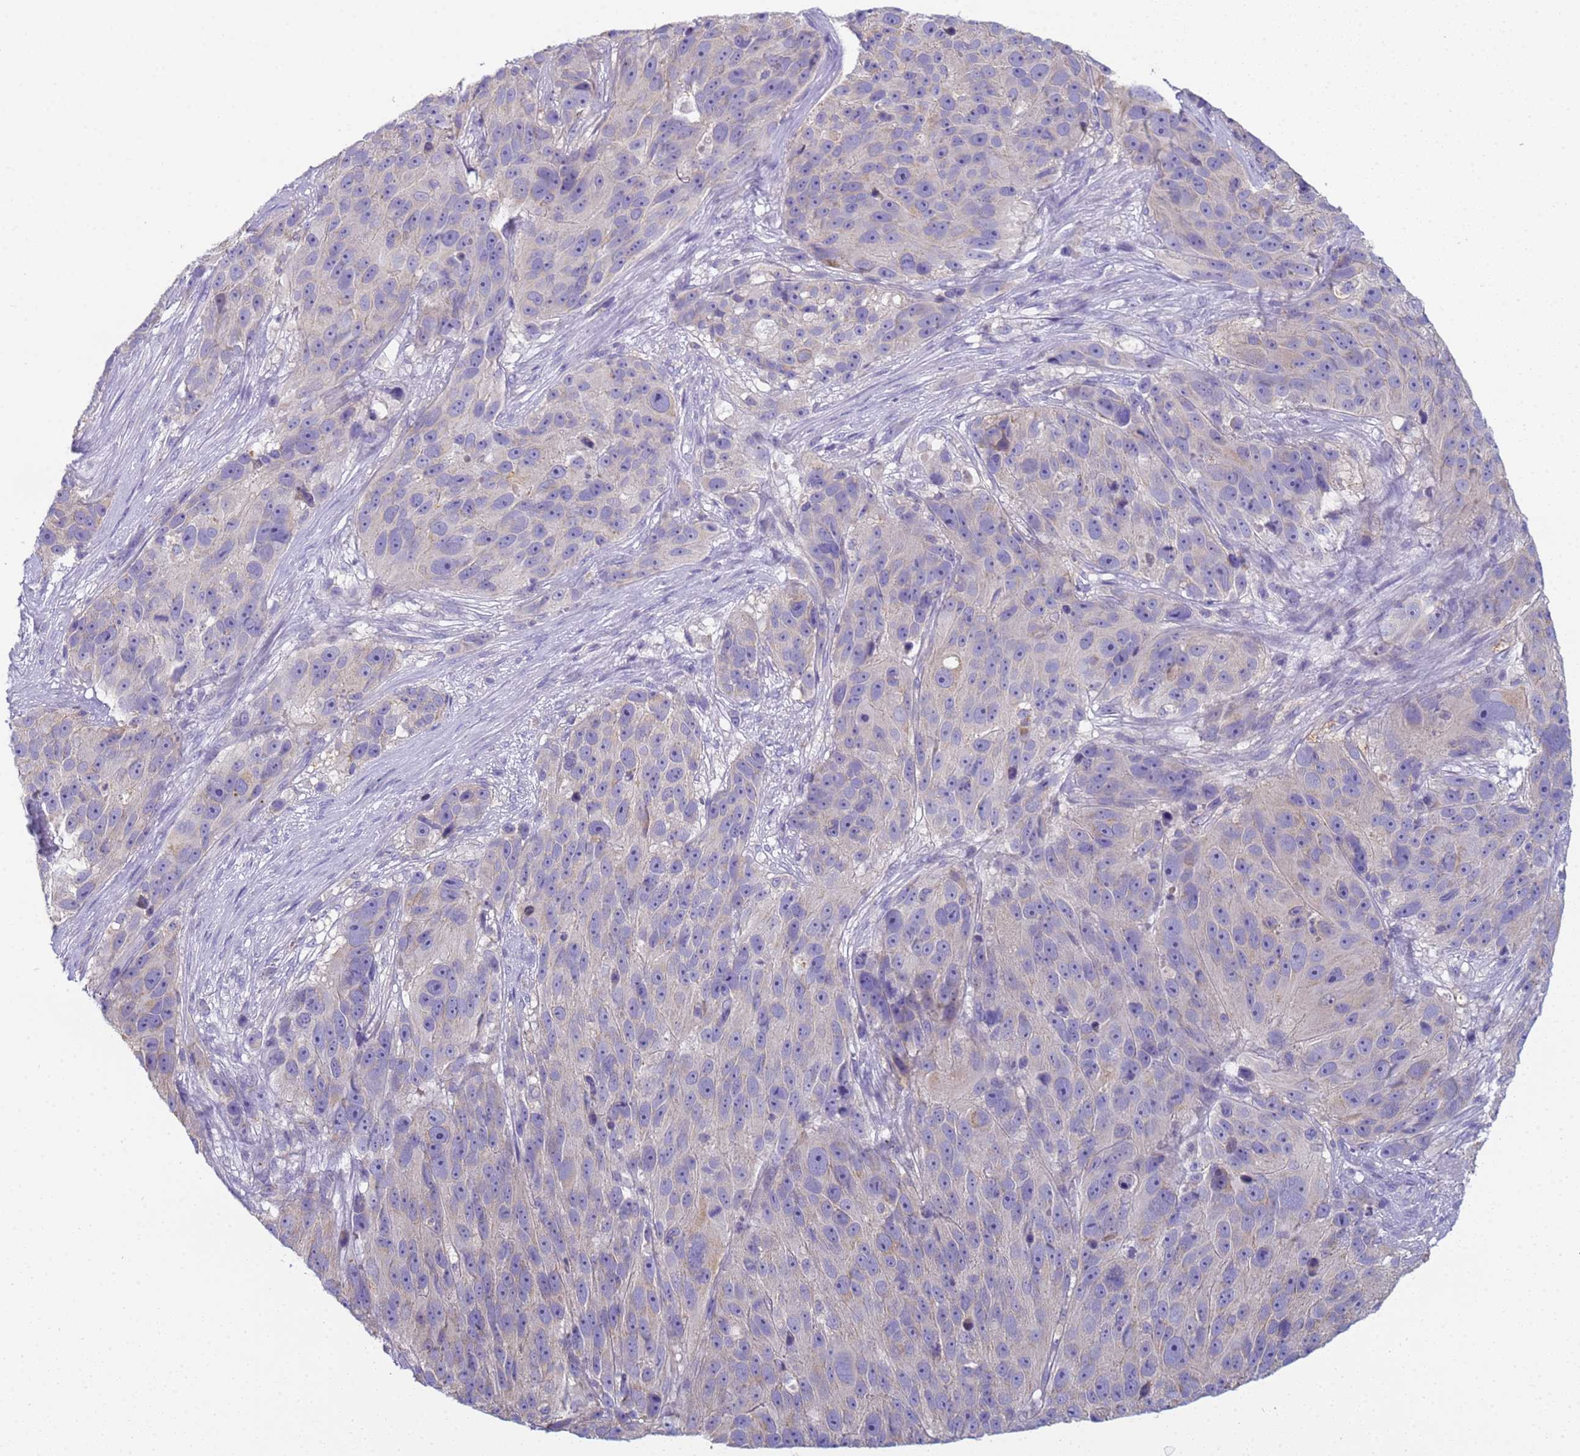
{"staining": {"intensity": "negative", "quantity": "none", "location": "none"}, "tissue": "melanoma", "cell_type": "Tumor cells", "image_type": "cancer", "snomed": [{"axis": "morphology", "description": "Malignant melanoma, NOS"}, {"axis": "topography", "description": "Skin"}], "caption": "This is an immunohistochemistry (IHC) micrograph of human melanoma. There is no positivity in tumor cells.", "gene": "CR1", "patient": {"sex": "male", "age": 84}}